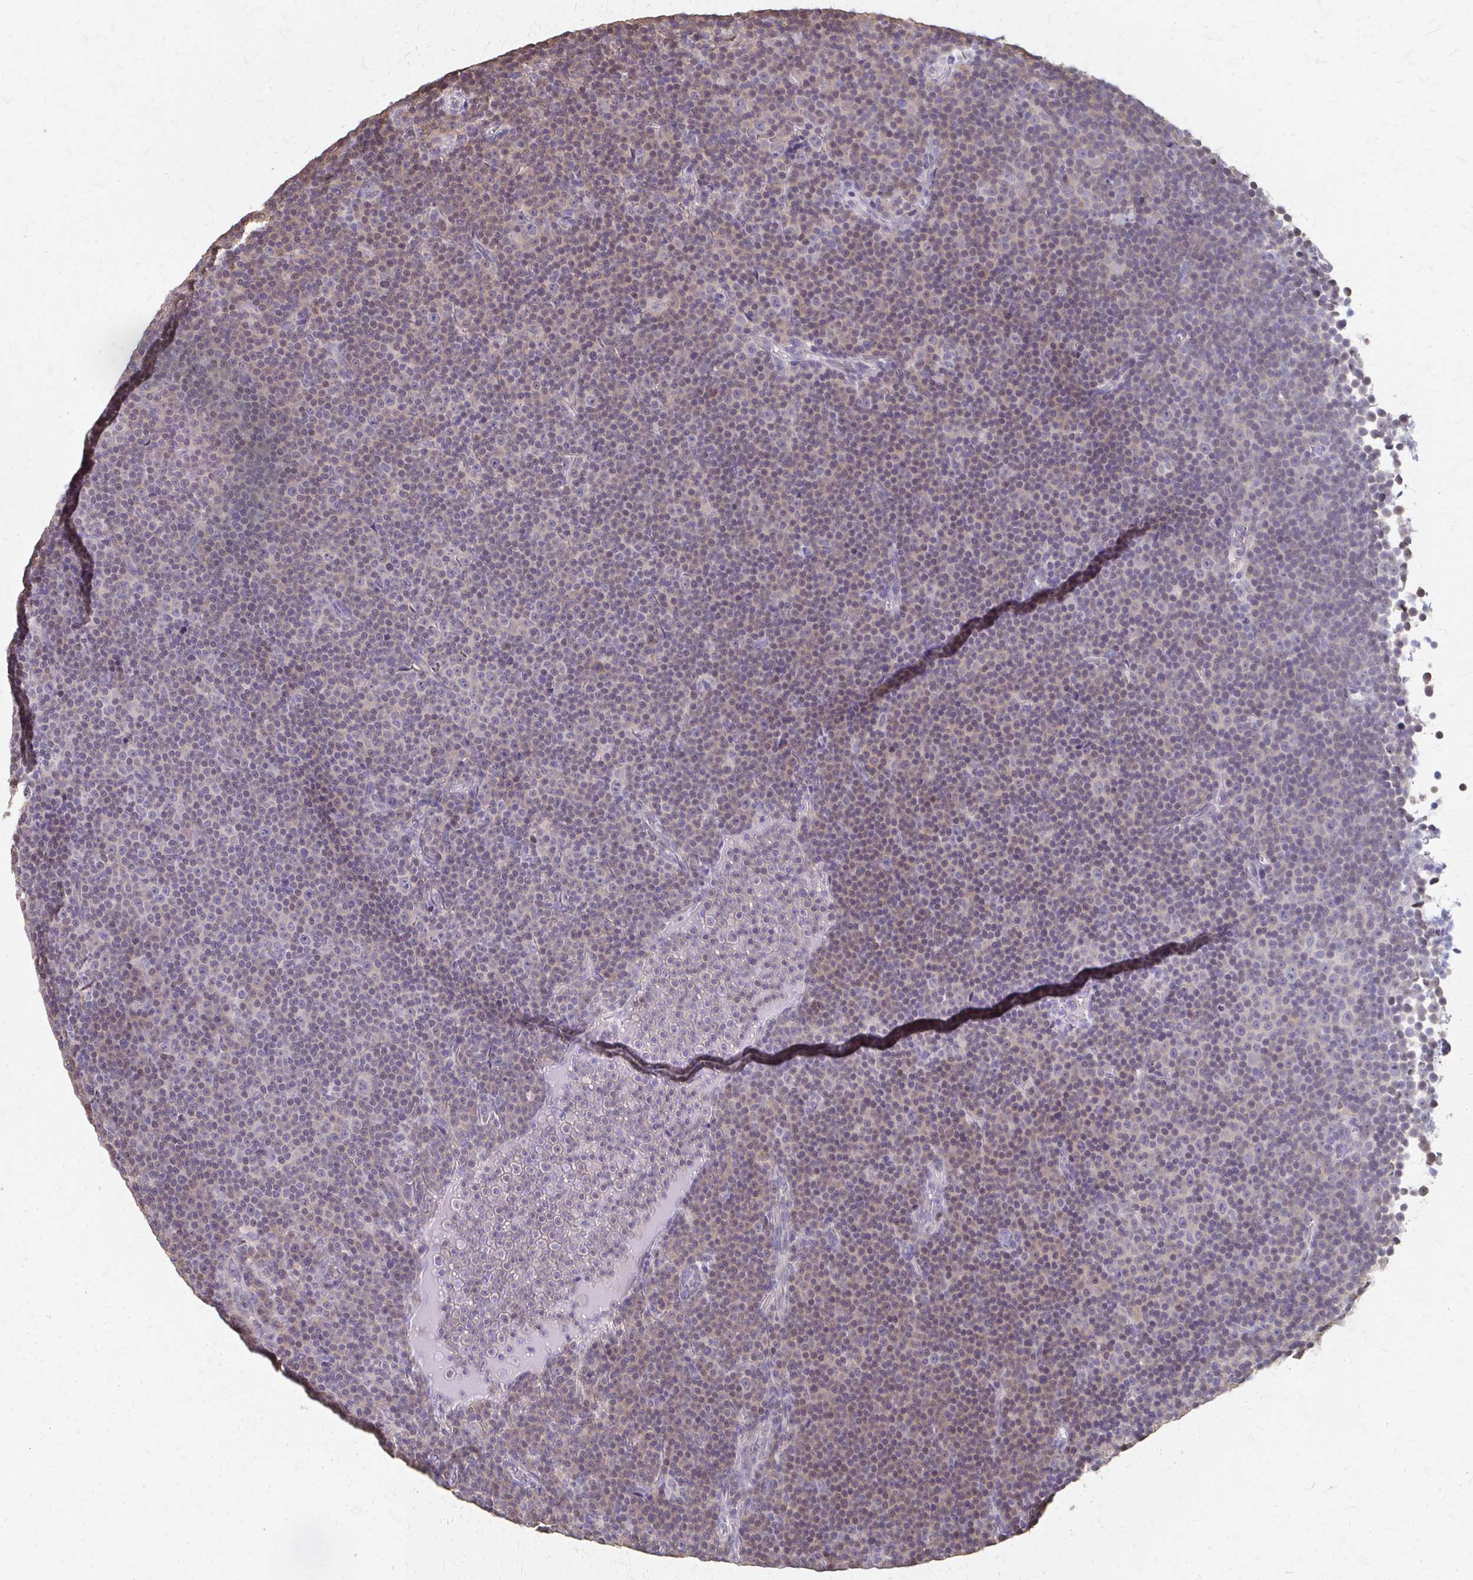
{"staining": {"intensity": "weak", "quantity": "<25%", "location": "nuclear"}, "tissue": "lymphoma", "cell_type": "Tumor cells", "image_type": "cancer", "snomed": [{"axis": "morphology", "description": "Malignant lymphoma, non-Hodgkin's type, Low grade"}, {"axis": "topography", "description": "Lymph node"}], "caption": "This is an immunohistochemistry photomicrograph of human lymphoma. There is no positivity in tumor cells.", "gene": "RABGAP1L", "patient": {"sex": "female", "age": 67}}